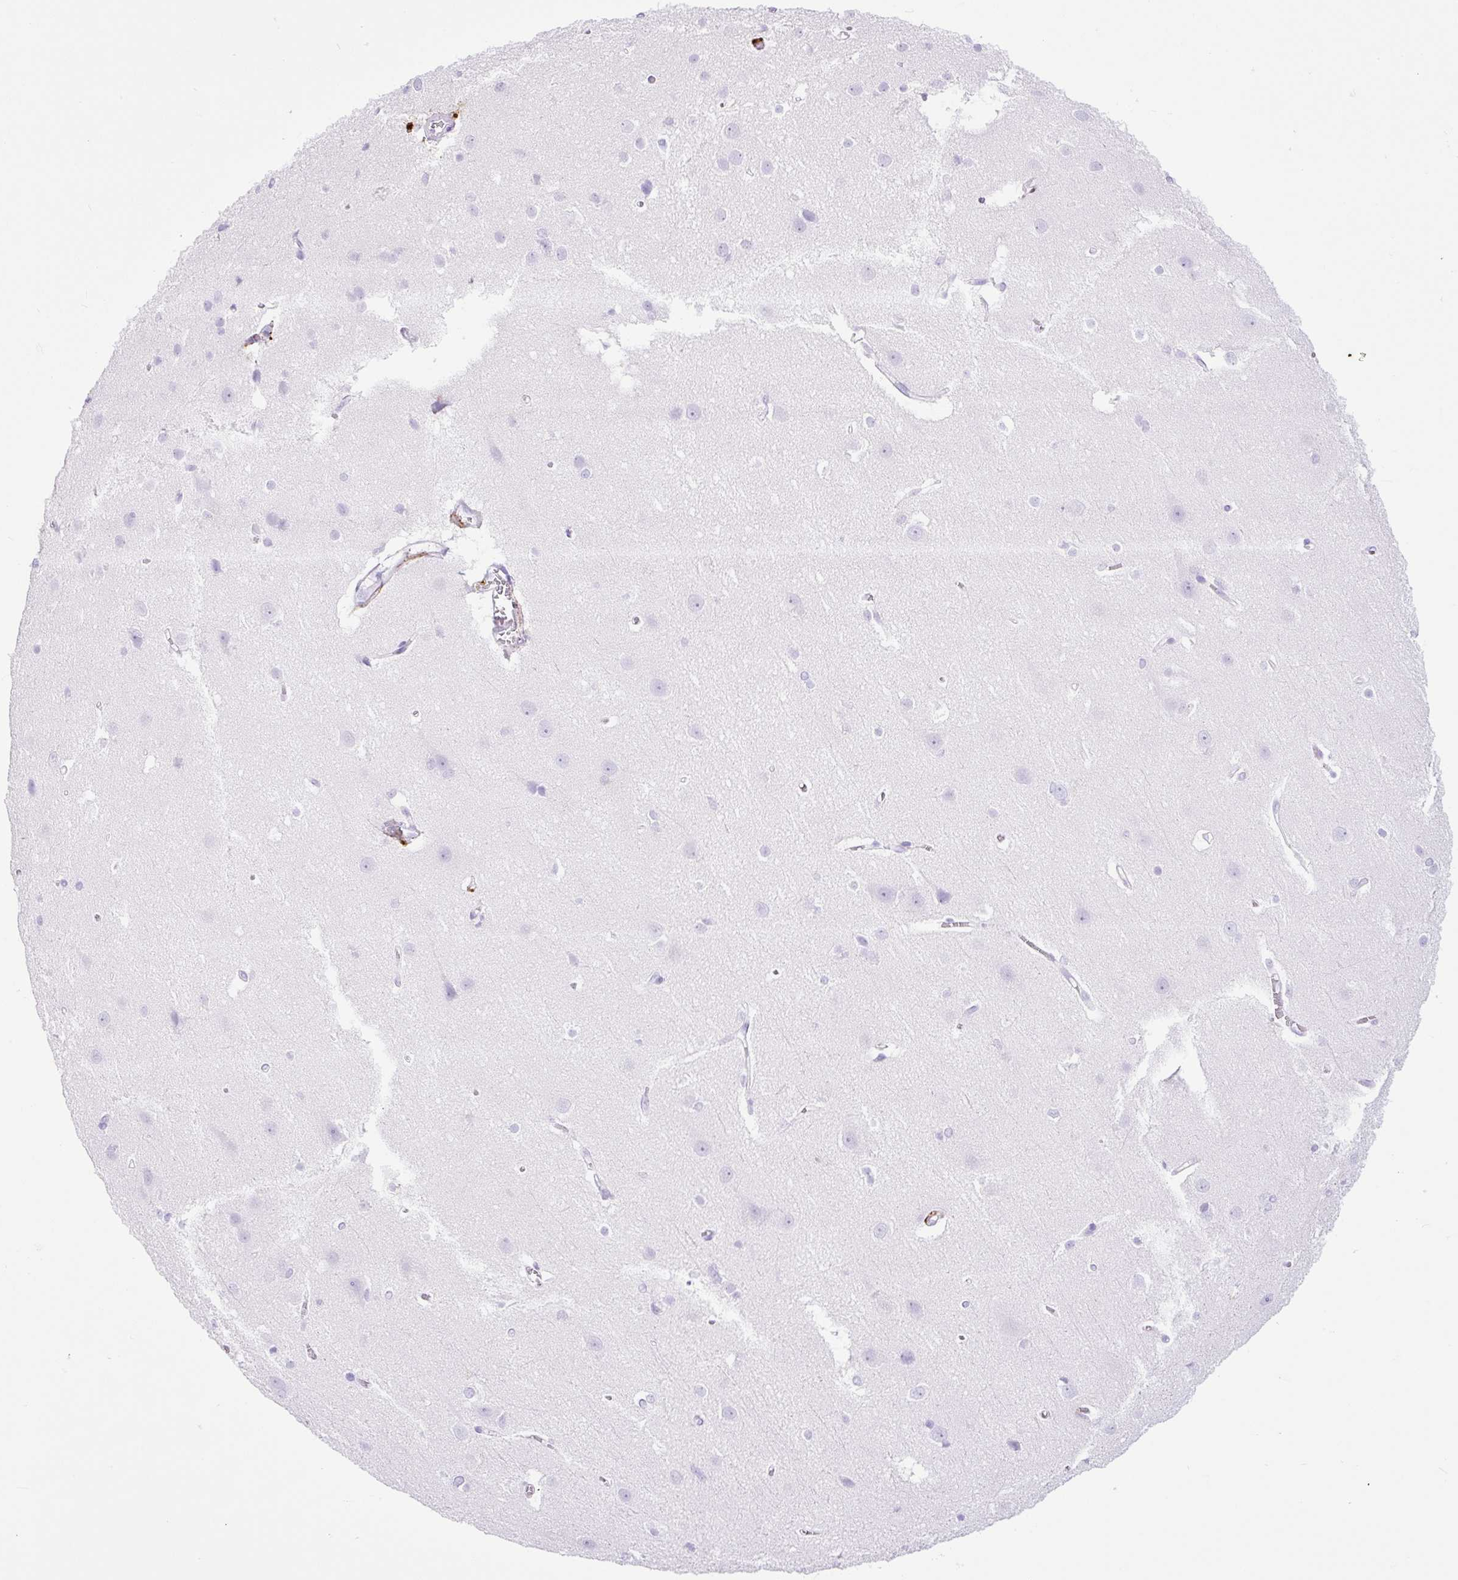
{"staining": {"intensity": "moderate", "quantity": "<25%", "location": "cytoplasmic/membranous"}, "tissue": "cerebral cortex", "cell_type": "Endothelial cells", "image_type": "normal", "snomed": [{"axis": "morphology", "description": "Normal tissue, NOS"}, {"axis": "topography", "description": "Cerebral cortex"}], "caption": "This photomicrograph exhibits IHC staining of normal cerebral cortex, with low moderate cytoplasmic/membranous positivity in approximately <25% of endothelial cells.", "gene": "HLA", "patient": {"sex": "male", "age": 37}}